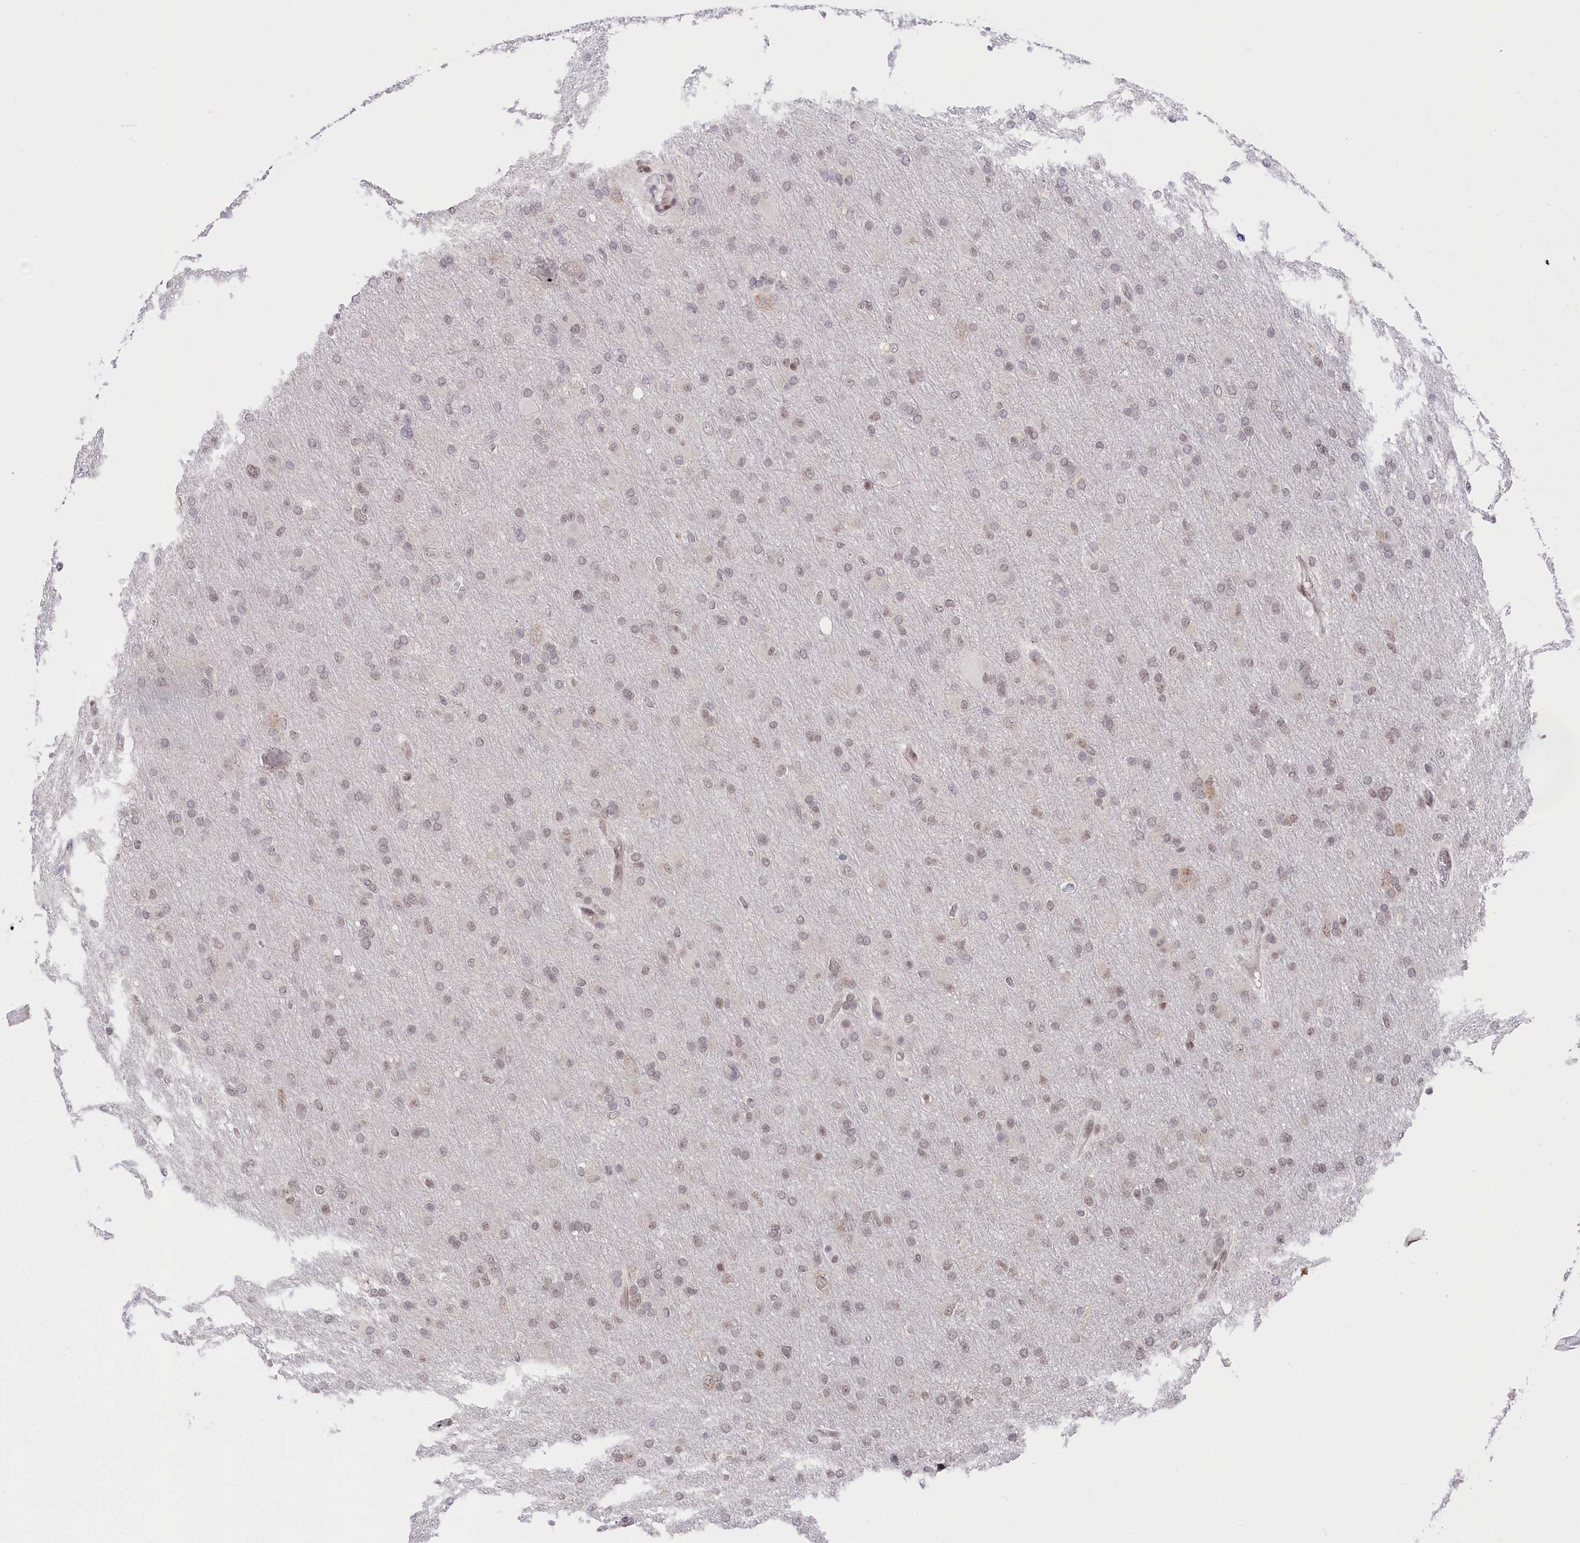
{"staining": {"intensity": "weak", "quantity": "<25%", "location": "nuclear"}, "tissue": "glioma", "cell_type": "Tumor cells", "image_type": "cancer", "snomed": [{"axis": "morphology", "description": "Glioma, malignant, High grade"}, {"axis": "topography", "description": "Cerebral cortex"}], "caption": "IHC of malignant glioma (high-grade) exhibits no positivity in tumor cells.", "gene": "CGGBP1", "patient": {"sex": "female", "age": 36}}